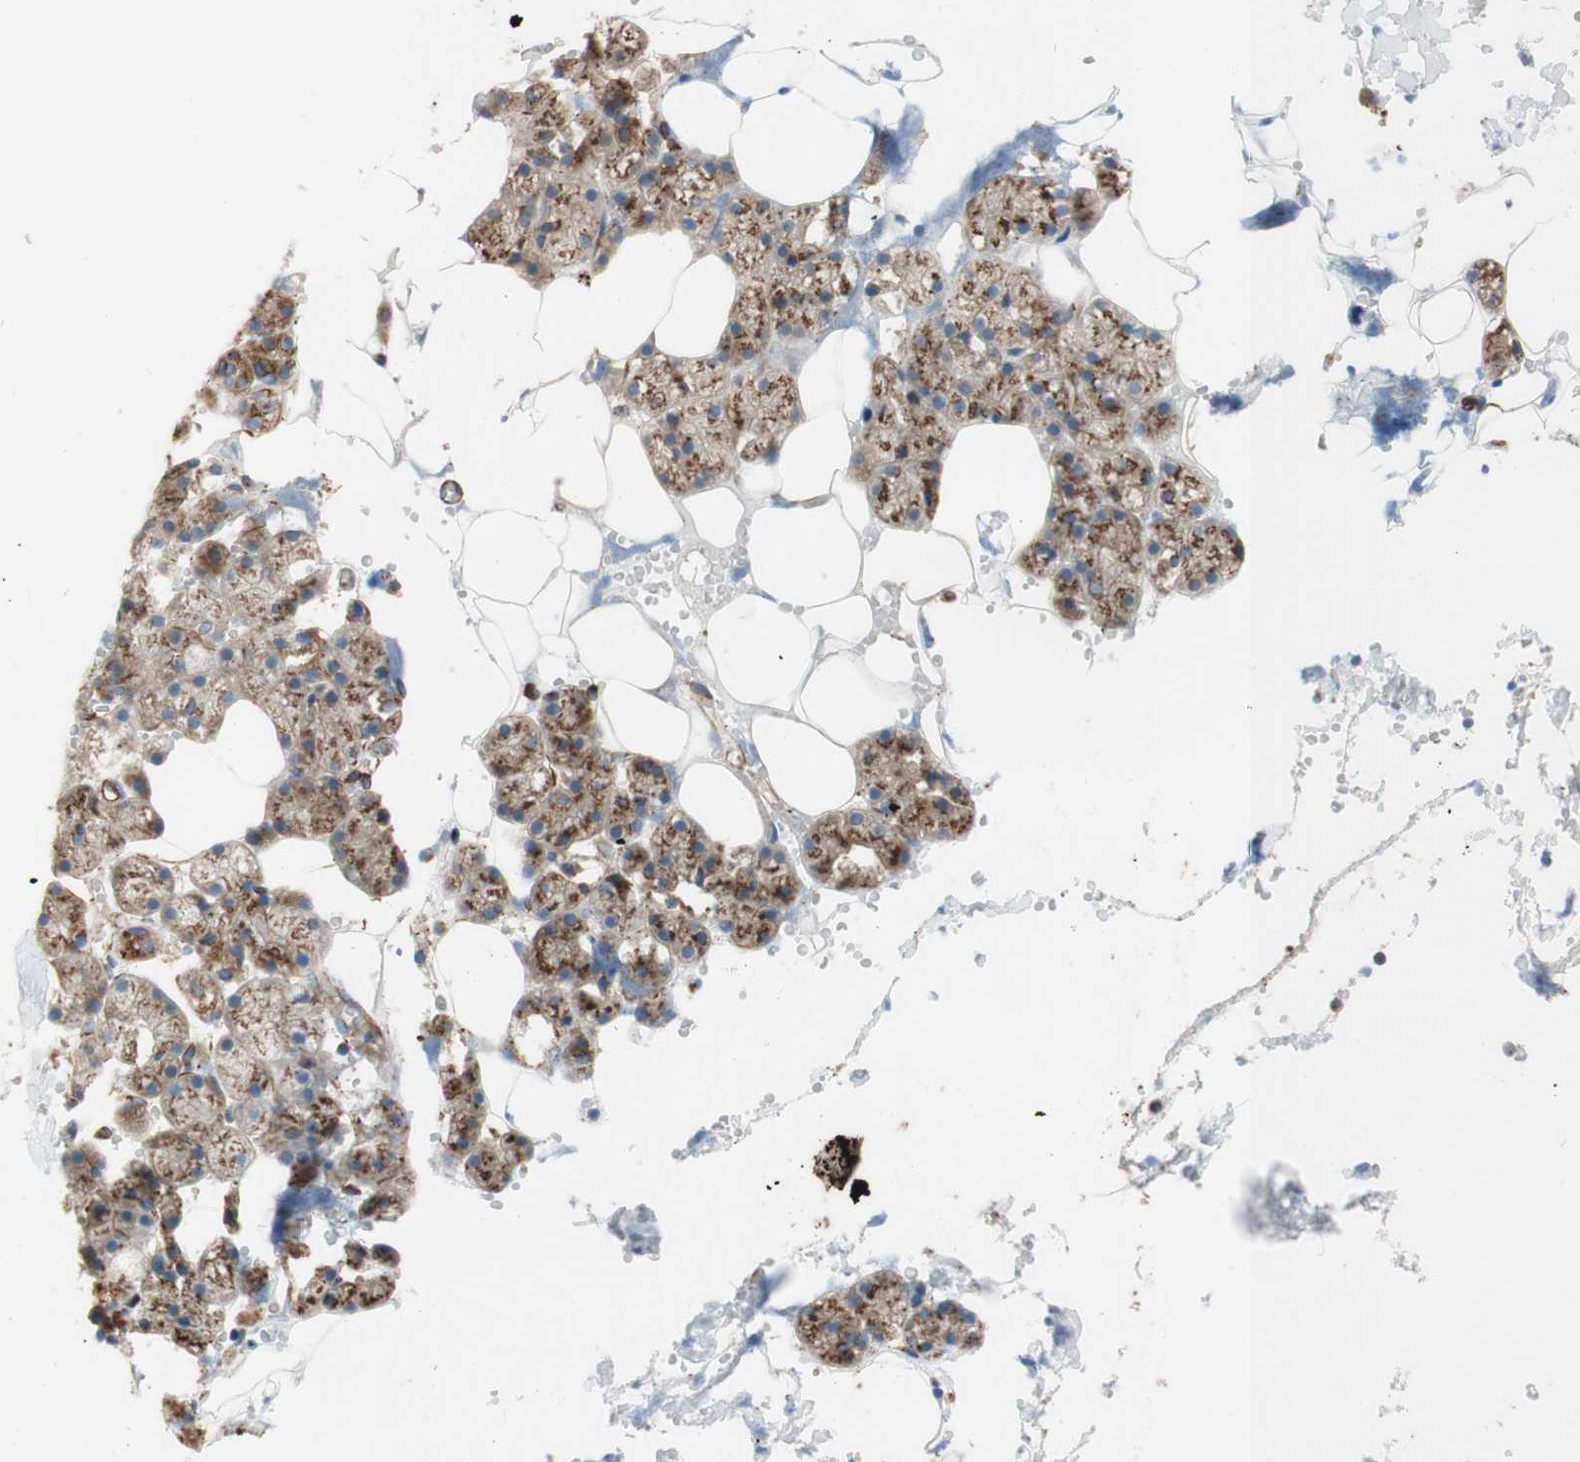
{"staining": {"intensity": "moderate", "quantity": ">75%", "location": "cytoplasmic/membranous"}, "tissue": "salivary gland", "cell_type": "Glandular cells", "image_type": "normal", "snomed": [{"axis": "morphology", "description": "Normal tissue, NOS"}, {"axis": "topography", "description": "Salivary gland"}], "caption": "IHC staining of normal salivary gland, which shows medium levels of moderate cytoplasmic/membranous expression in about >75% of glandular cells indicating moderate cytoplasmic/membranous protein positivity. The staining was performed using DAB (3,3'-diaminobenzidine) (brown) for protein detection and nuclei were counterstained in hematoxylin (blue).", "gene": "C1orf43", "patient": {"sex": "male", "age": 62}}